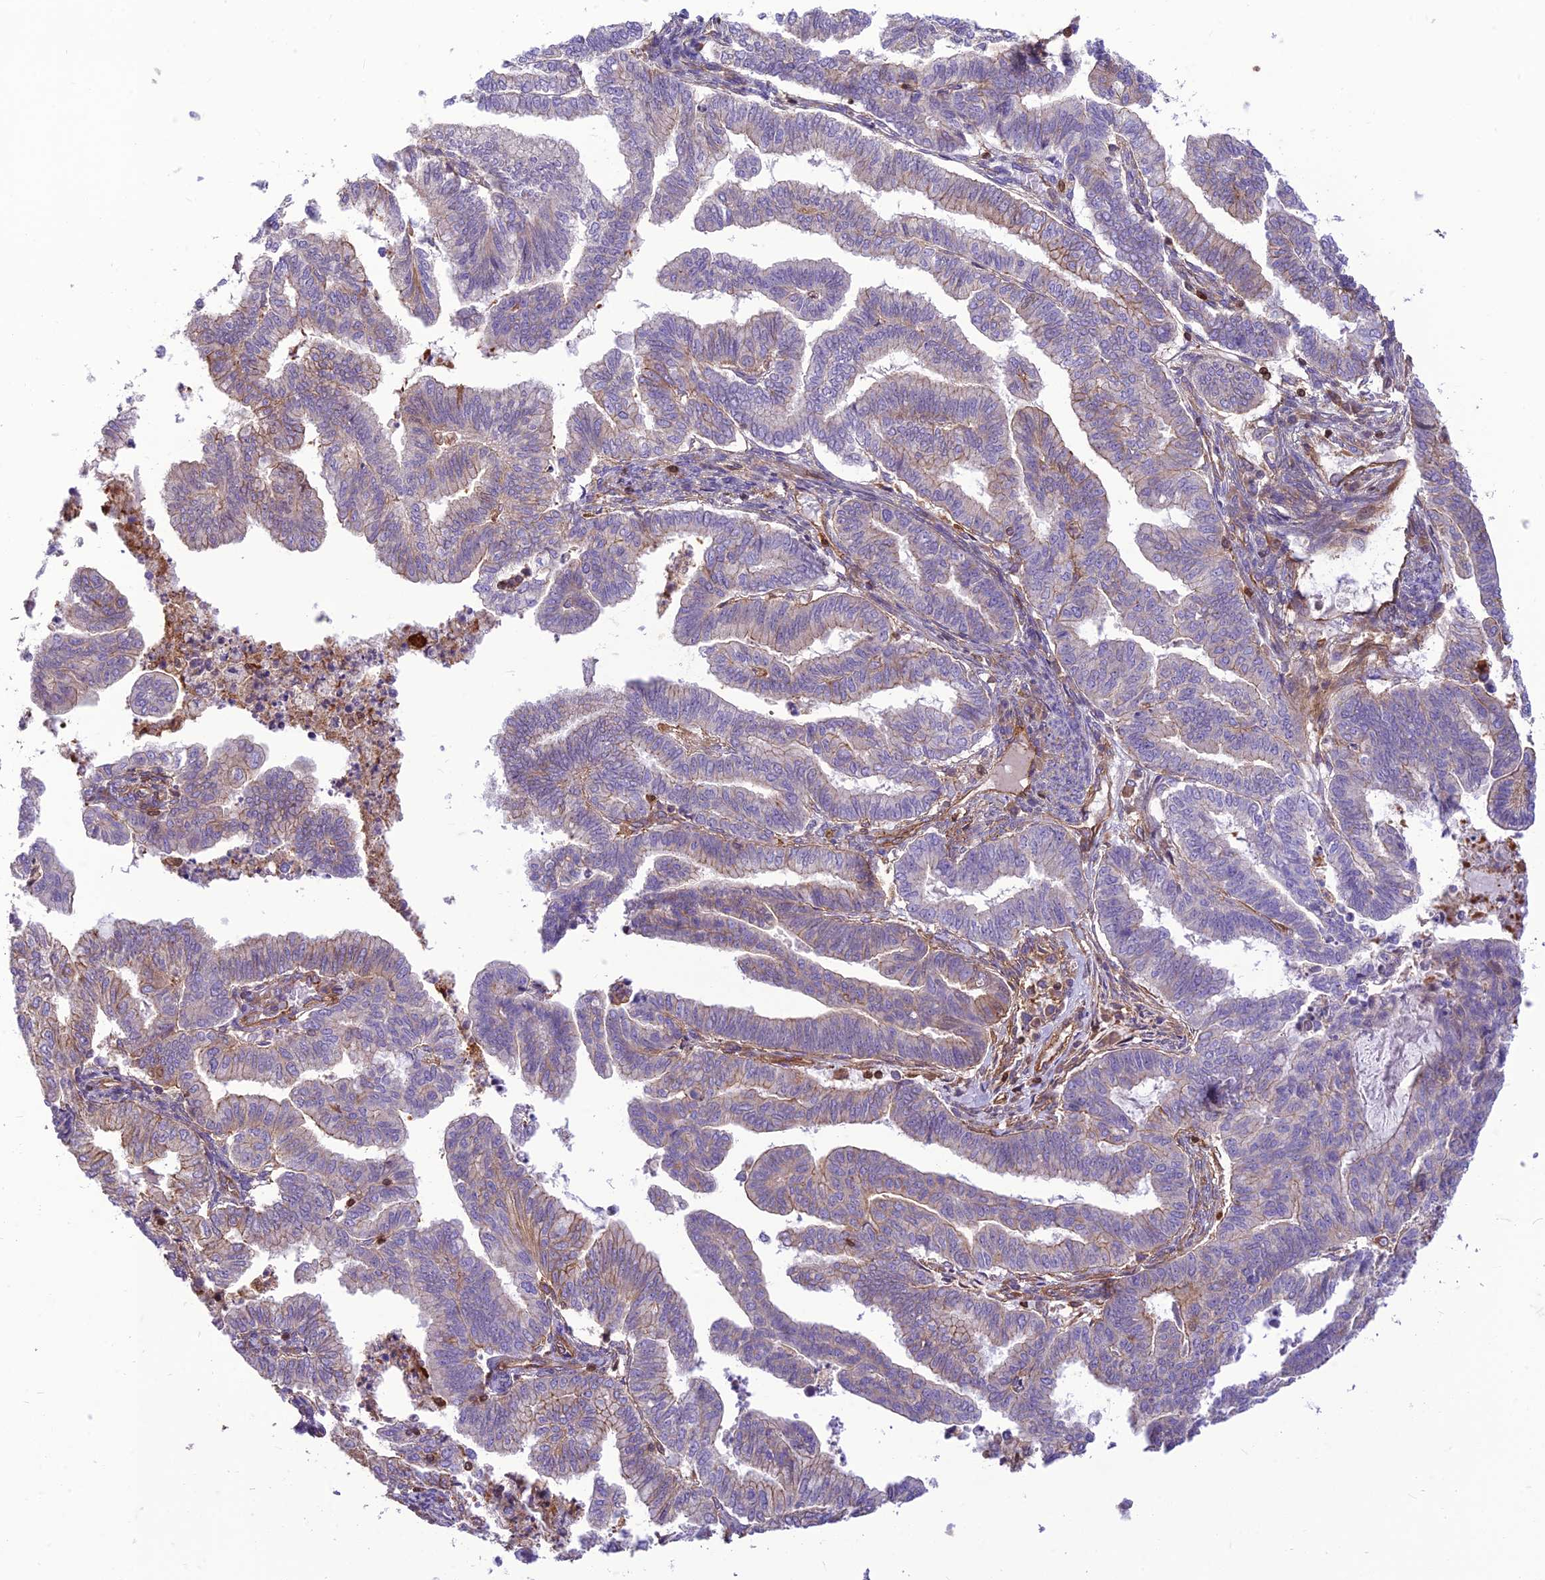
{"staining": {"intensity": "weak", "quantity": "<25%", "location": "cytoplasmic/membranous"}, "tissue": "endometrial cancer", "cell_type": "Tumor cells", "image_type": "cancer", "snomed": [{"axis": "morphology", "description": "Adenocarcinoma, NOS"}, {"axis": "topography", "description": "Endometrium"}], "caption": "High power microscopy histopathology image of an immunohistochemistry micrograph of endometrial adenocarcinoma, revealing no significant staining in tumor cells. (DAB immunohistochemistry, high magnification).", "gene": "HPSE2", "patient": {"sex": "female", "age": 79}}